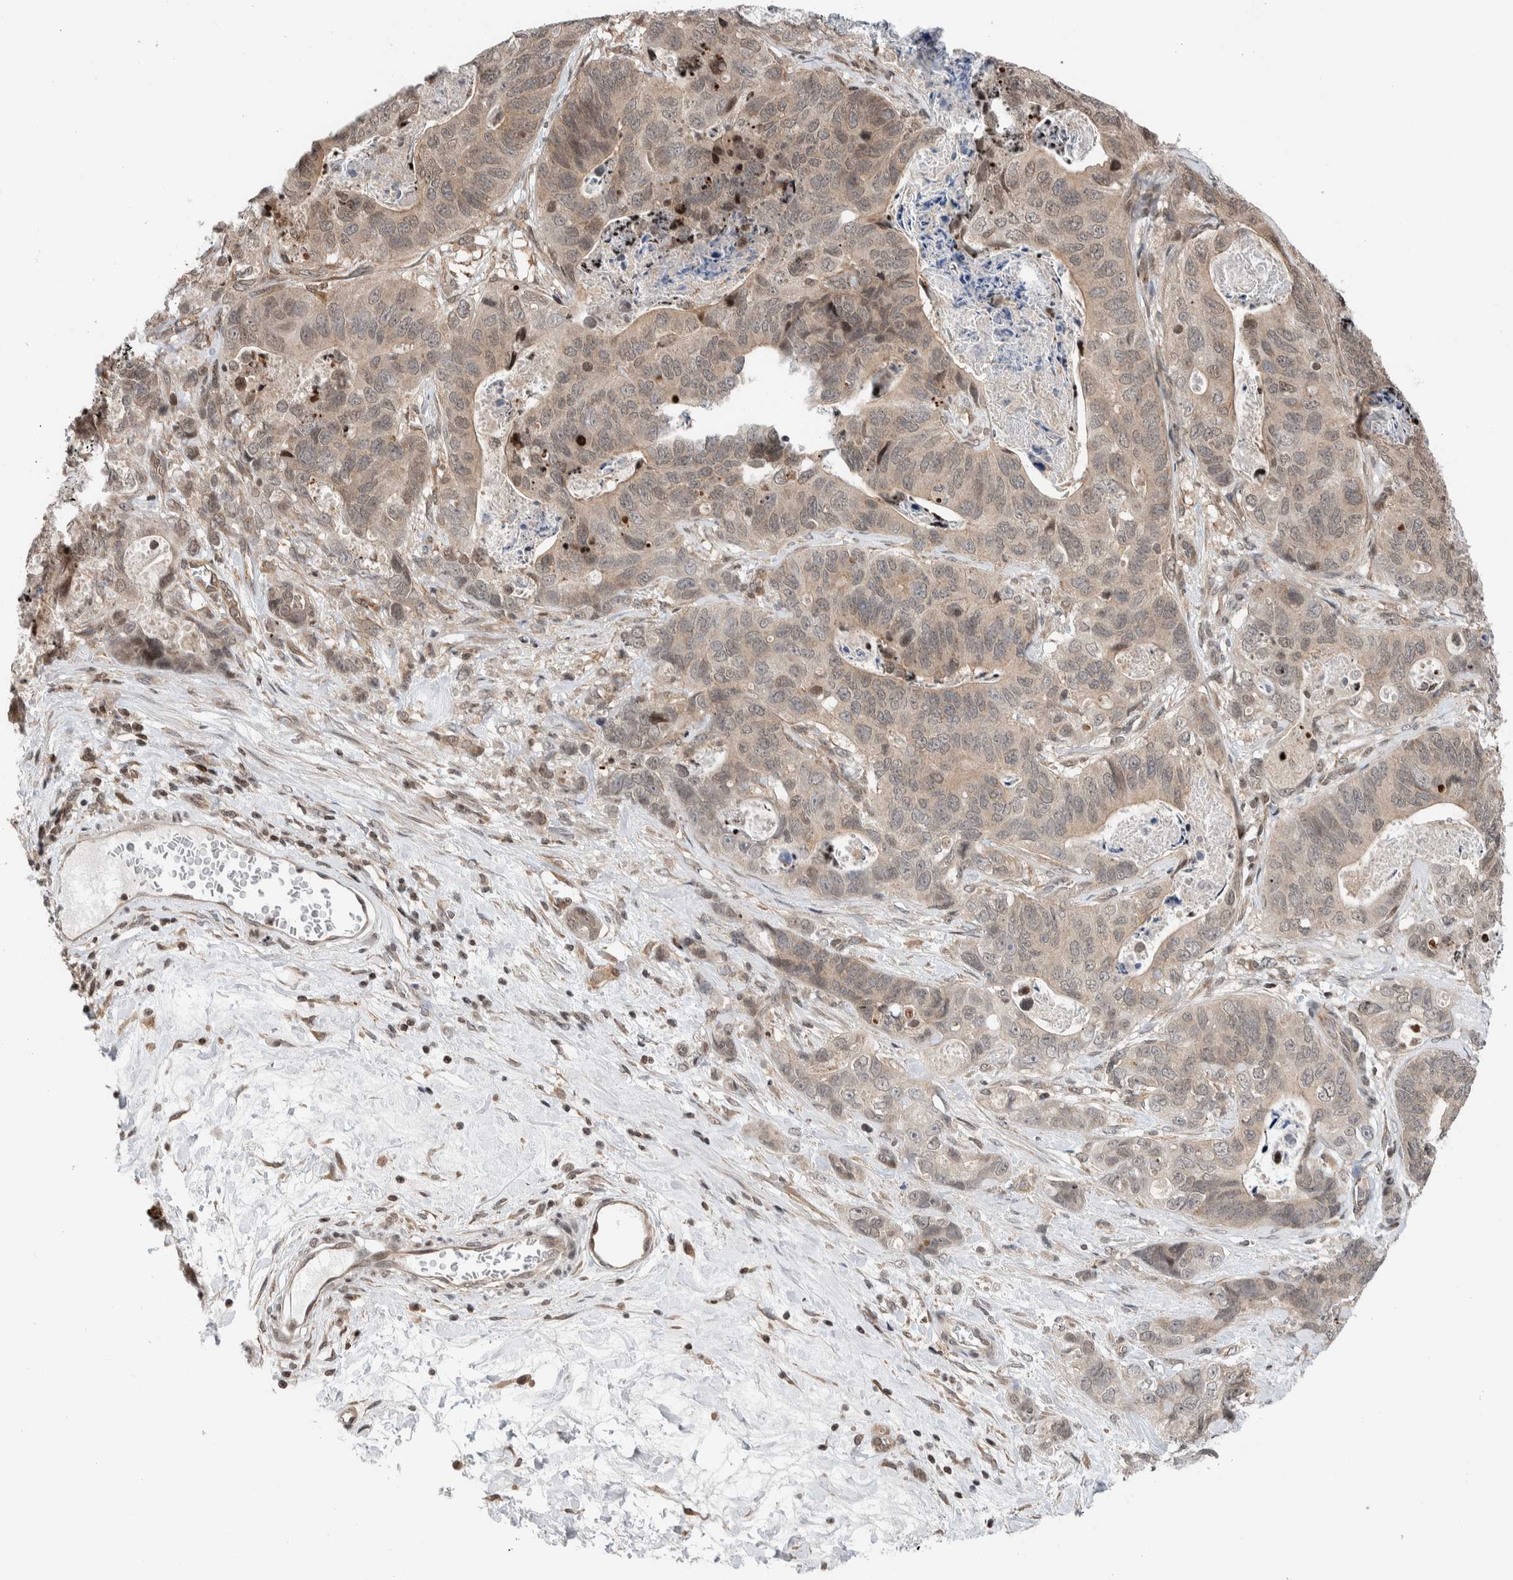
{"staining": {"intensity": "weak", "quantity": "25%-75%", "location": "cytoplasmic/membranous"}, "tissue": "stomach cancer", "cell_type": "Tumor cells", "image_type": "cancer", "snomed": [{"axis": "morphology", "description": "Normal tissue, NOS"}, {"axis": "morphology", "description": "Adenocarcinoma, NOS"}, {"axis": "topography", "description": "Stomach"}], "caption": "Immunohistochemistry (IHC) (DAB) staining of adenocarcinoma (stomach) shows weak cytoplasmic/membranous protein expression in approximately 25%-75% of tumor cells.", "gene": "NPLOC4", "patient": {"sex": "female", "age": 89}}